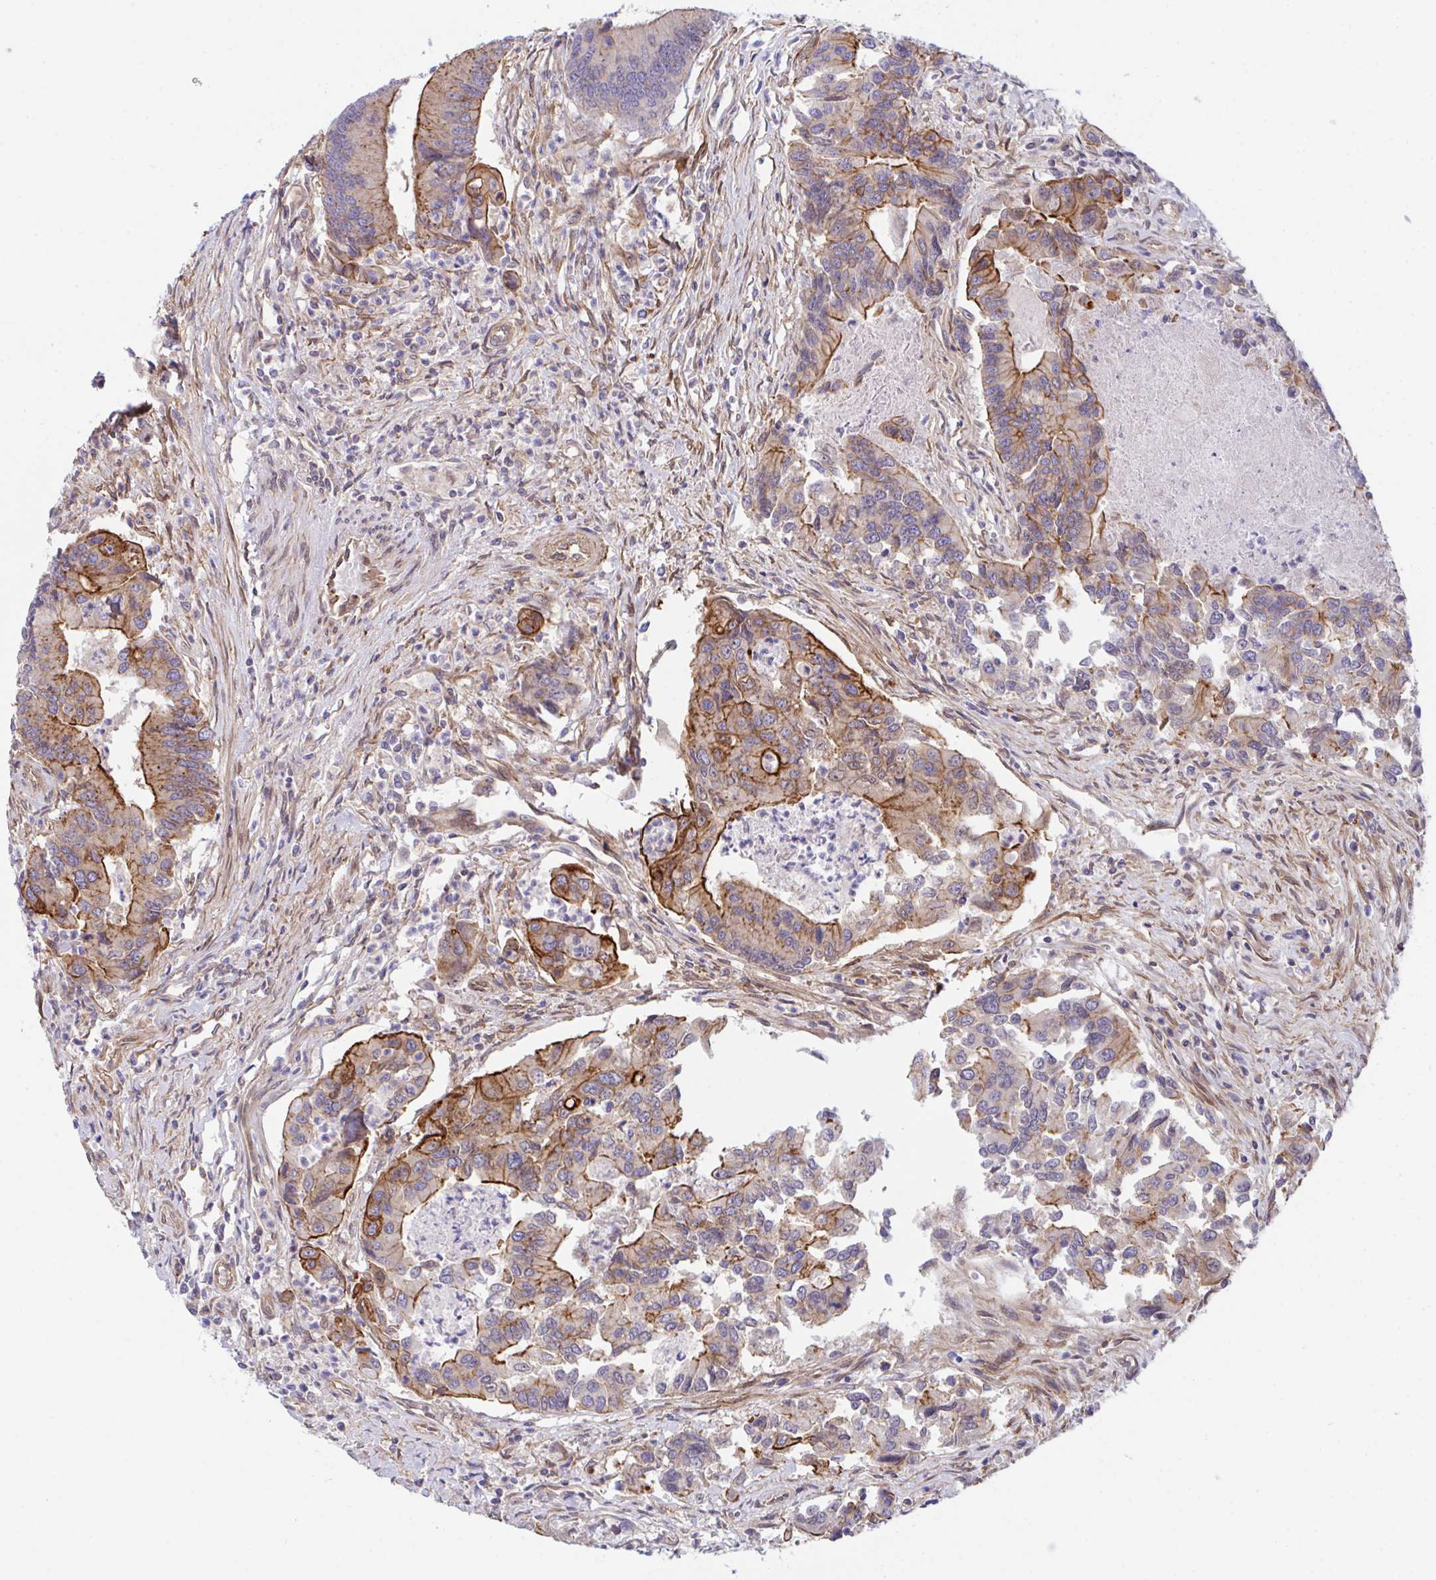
{"staining": {"intensity": "strong", "quantity": "<25%", "location": "cytoplasmic/membranous"}, "tissue": "colorectal cancer", "cell_type": "Tumor cells", "image_type": "cancer", "snomed": [{"axis": "morphology", "description": "Adenocarcinoma, NOS"}, {"axis": "topography", "description": "Colon"}], "caption": "Protein analysis of colorectal cancer tissue exhibits strong cytoplasmic/membranous staining in about <25% of tumor cells.", "gene": "ZBED3", "patient": {"sex": "female", "age": 67}}